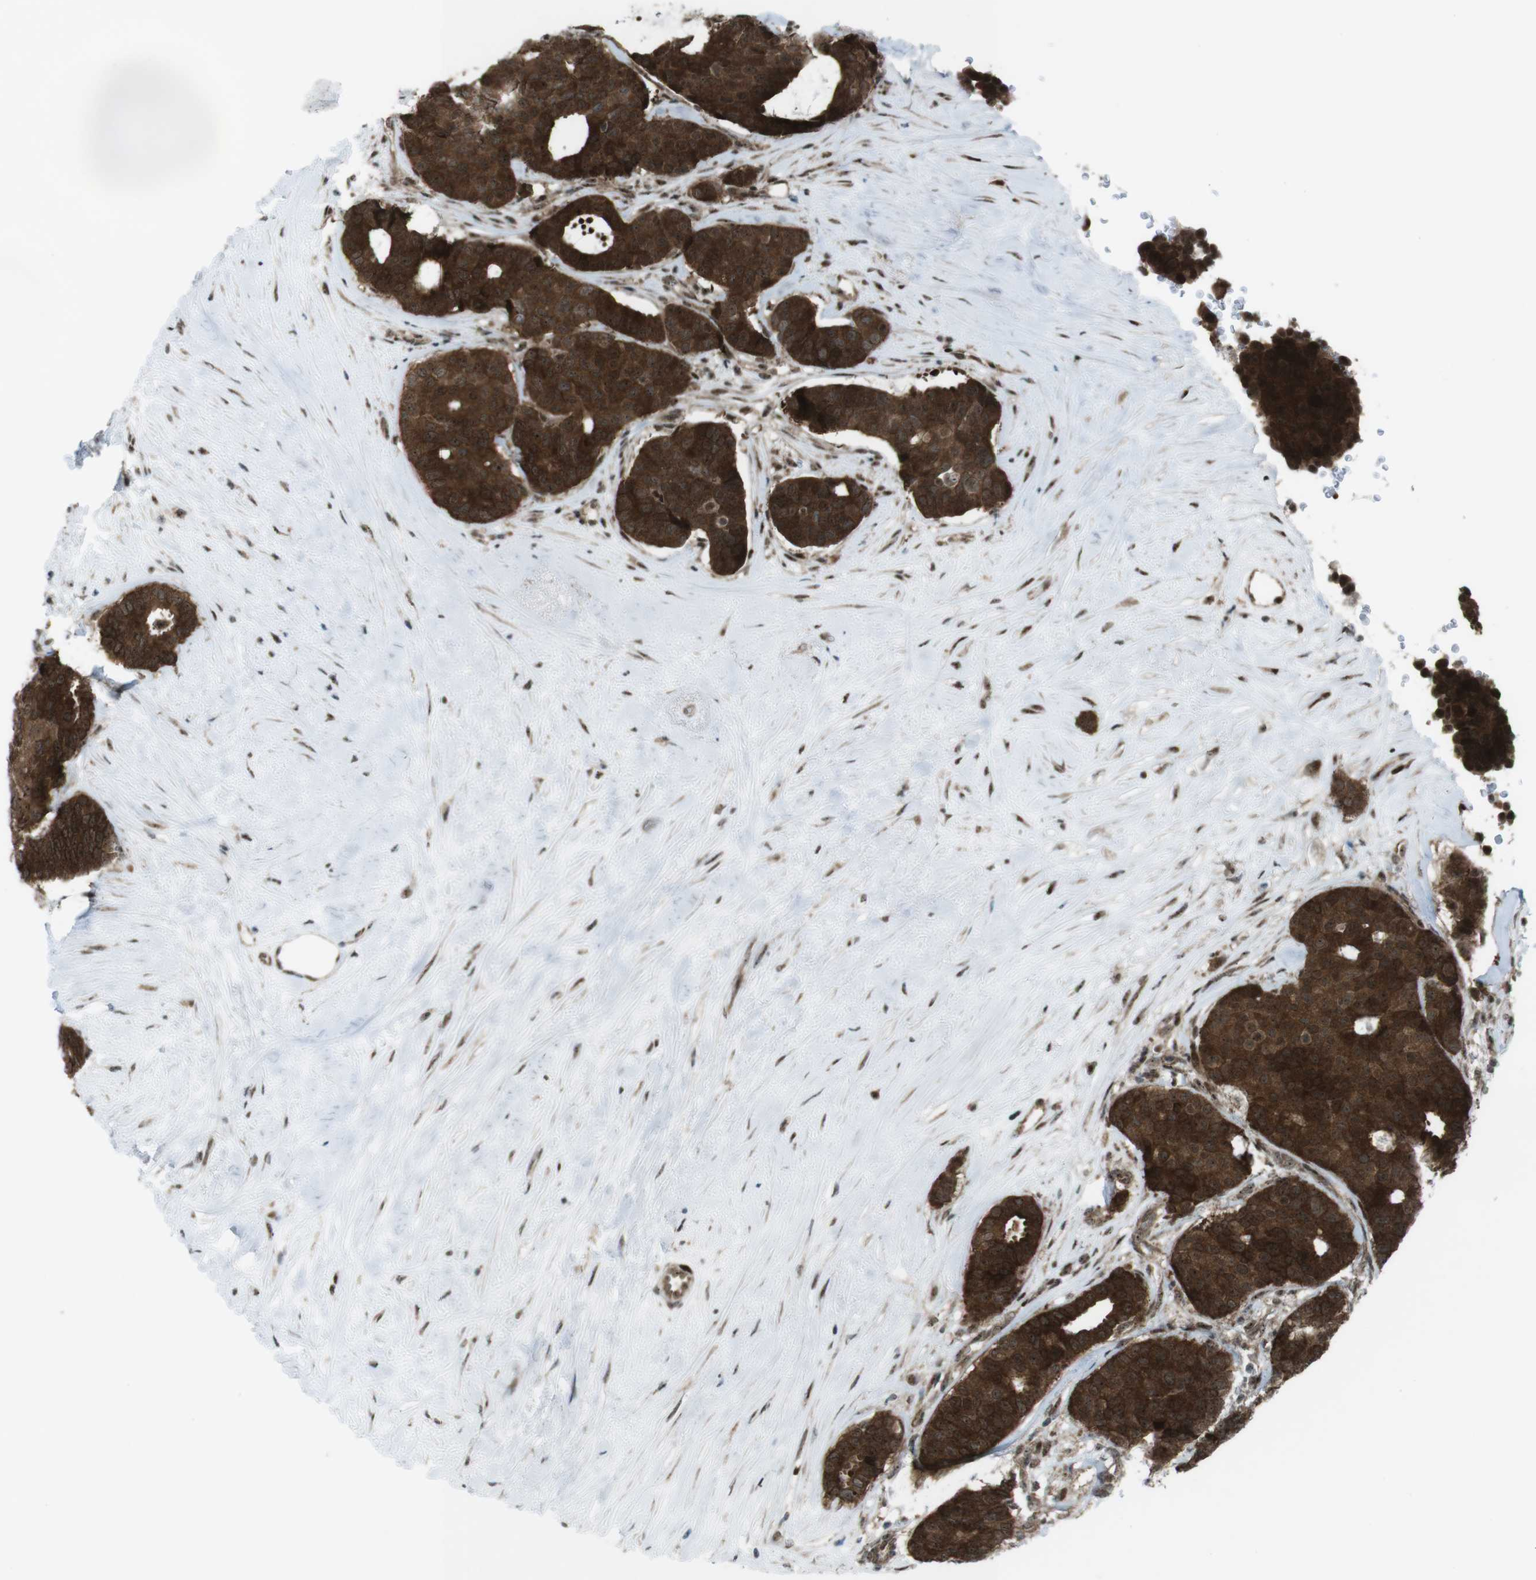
{"staining": {"intensity": "strong", "quantity": ">75%", "location": "cytoplasmic/membranous"}, "tissue": "breast cancer", "cell_type": "Tumor cells", "image_type": "cancer", "snomed": [{"axis": "morphology", "description": "Duct carcinoma"}, {"axis": "topography", "description": "Breast"}], "caption": "Breast invasive ductal carcinoma stained with DAB immunohistochemistry demonstrates high levels of strong cytoplasmic/membranous staining in about >75% of tumor cells. (Stains: DAB in brown, nuclei in blue, Microscopy: brightfield microscopy at high magnification).", "gene": "CSNK1D", "patient": {"sex": "female", "age": 75}}